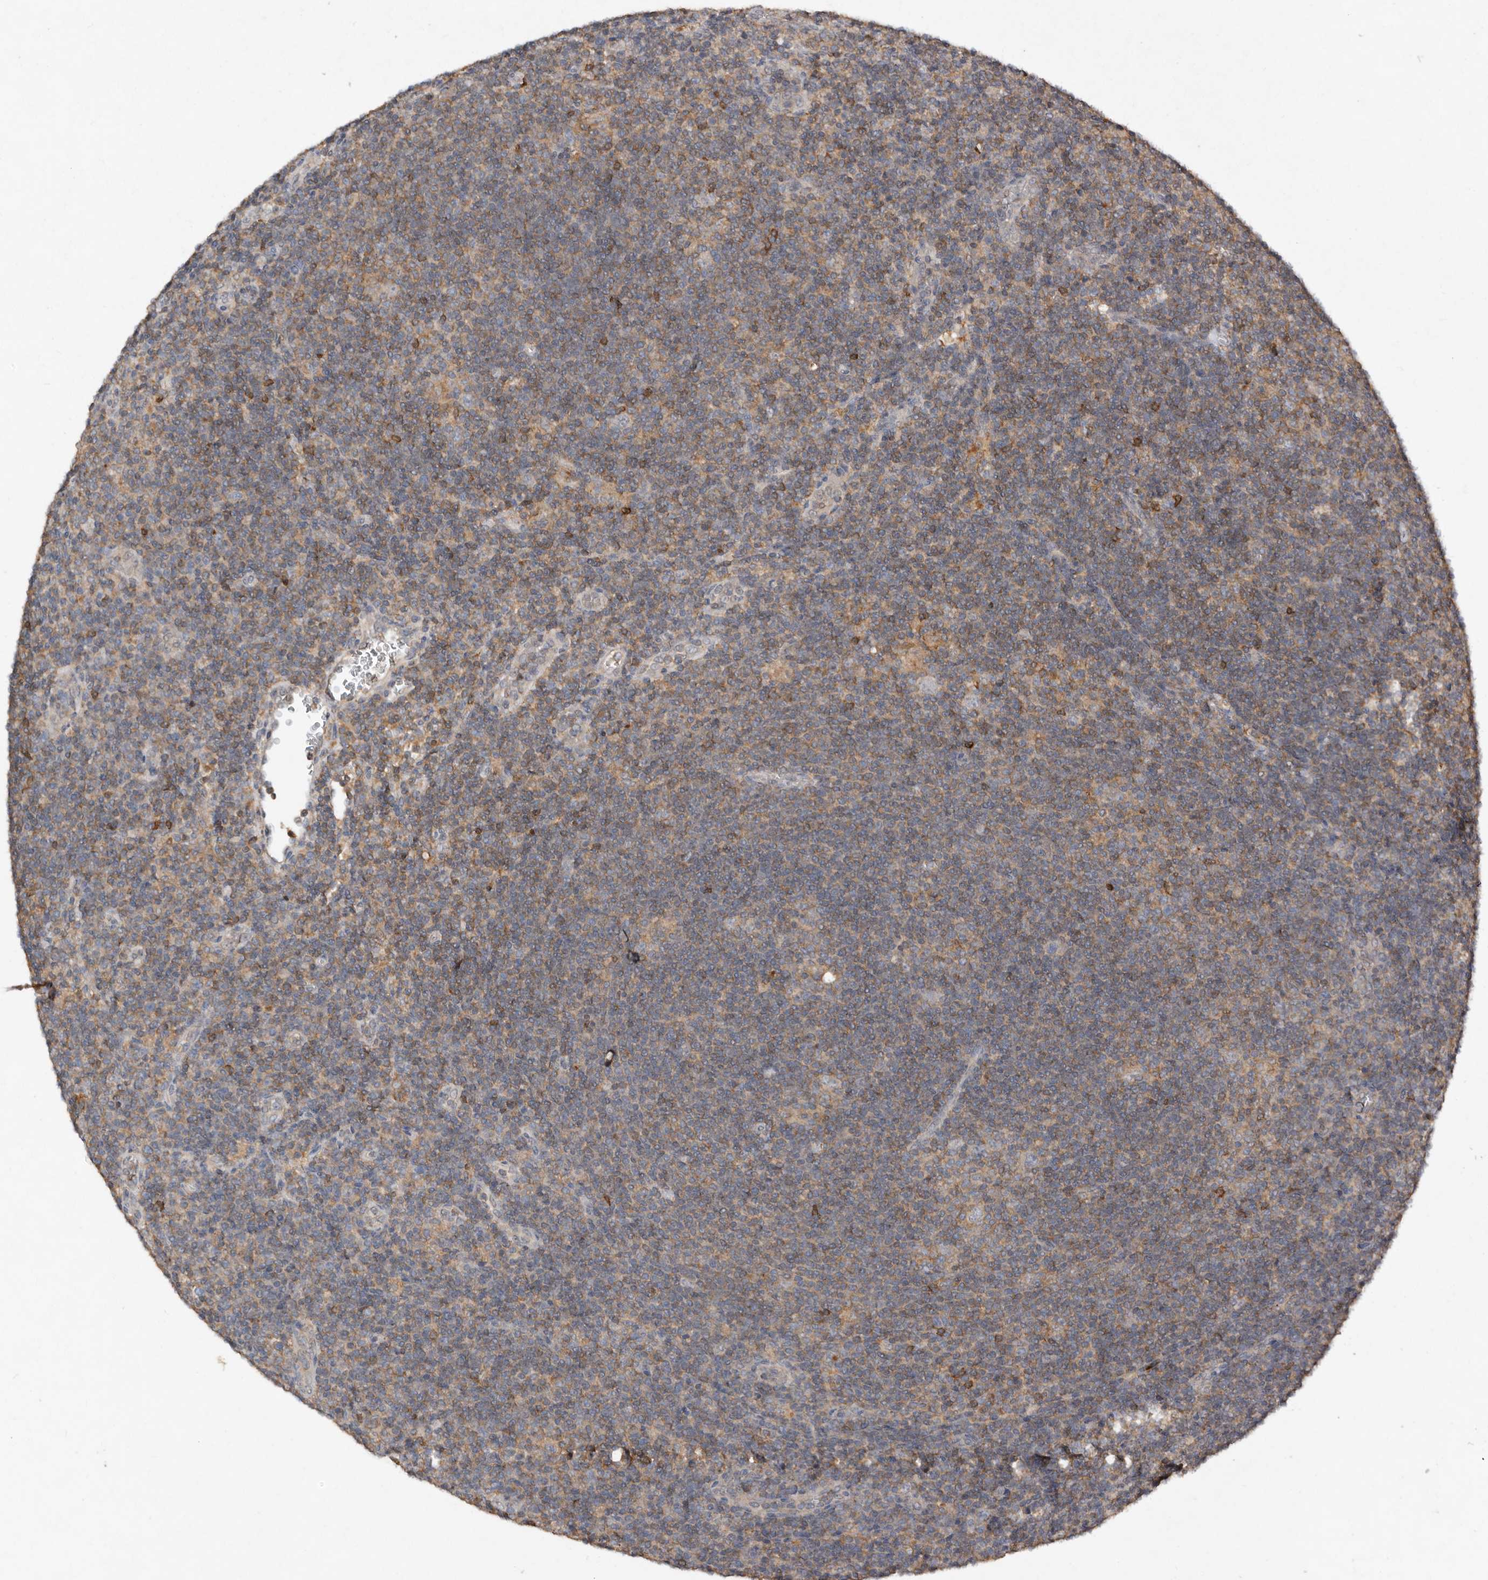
{"staining": {"intensity": "negative", "quantity": "none", "location": "none"}, "tissue": "lymphoma", "cell_type": "Tumor cells", "image_type": "cancer", "snomed": [{"axis": "morphology", "description": "Hodgkin's disease, NOS"}, {"axis": "topography", "description": "Lymph node"}], "caption": "DAB (3,3'-diaminobenzidine) immunohistochemical staining of human Hodgkin's disease displays no significant positivity in tumor cells. Brightfield microscopy of immunohistochemistry (IHC) stained with DAB (3,3'-diaminobenzidine) (brown) and hematoxylin (blue), captured at high magnification.", "gene": "EDEM1", "patient": {"sex": "female", "age": 57}}